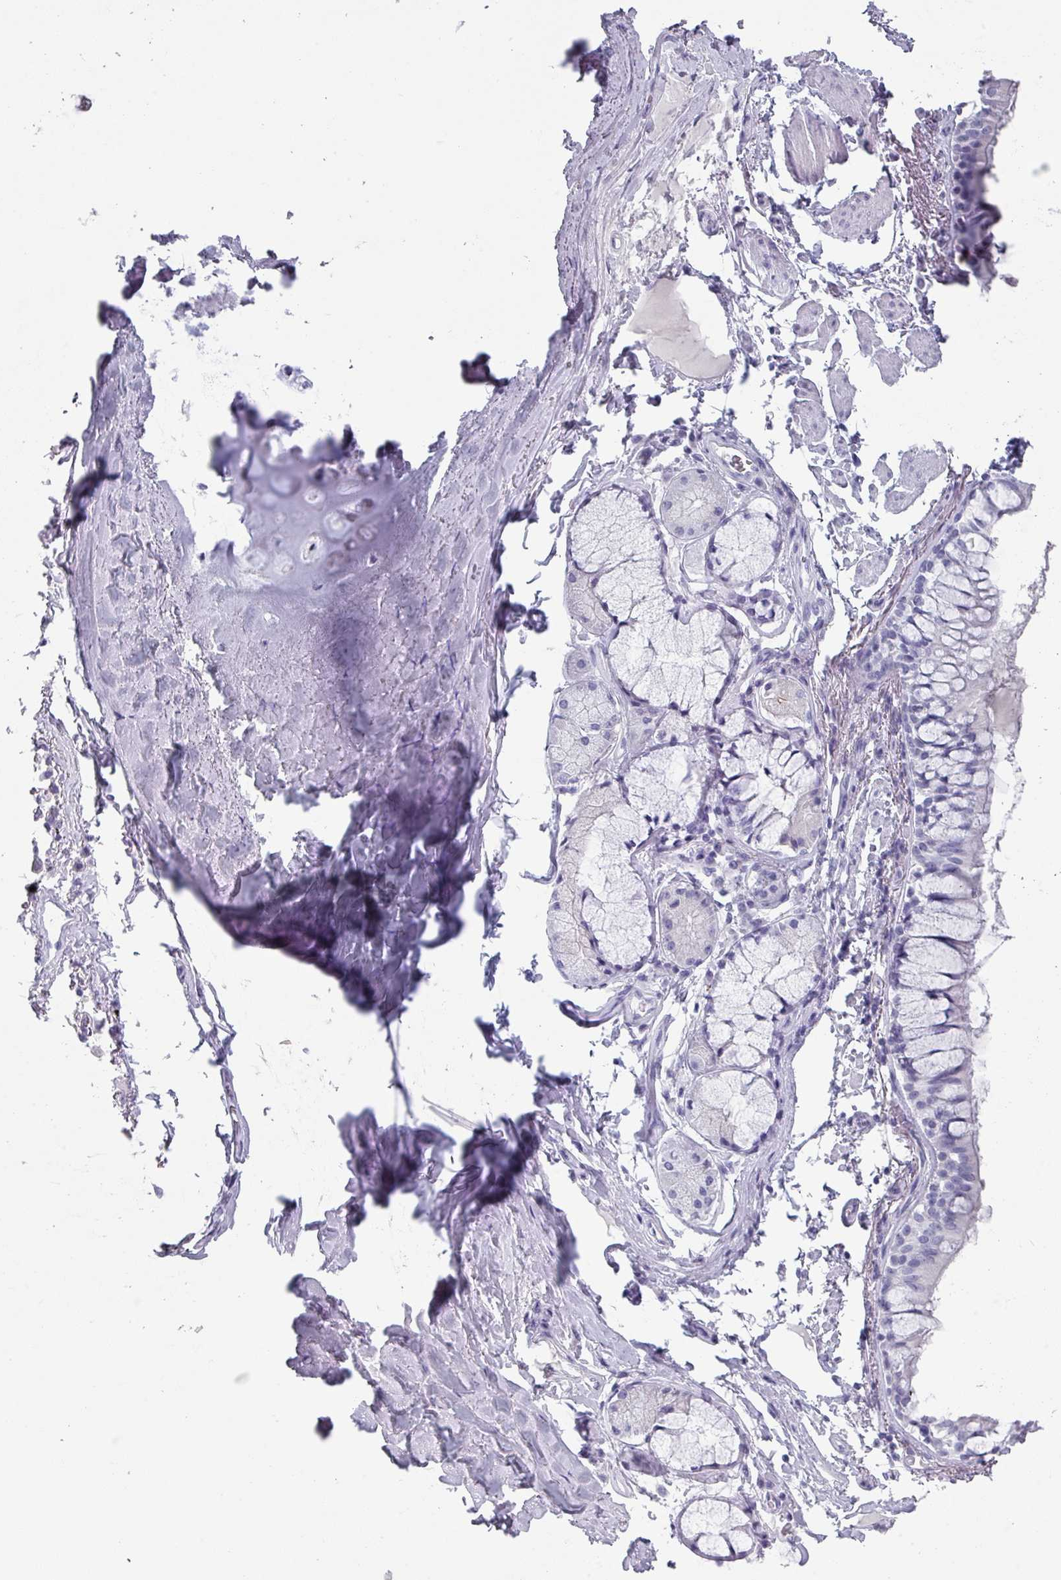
{"staining": {"intensity": "negative", "quantity": "none", "location": "none"}, "tissue": "bronchus", "cell_type": "Respiratory epithelial cells", "image_type": "normal", "snomed": [{"axis": "morphology", "description": "Normal tissue, NOS"}, {"axis": "topography", "description": "Bronchus"}], "caption": "A high-resolution photomicrograph shows immunohistochemistry staining of benign bronchus, which demonstrates no significant expression in respiratory epithelial cells.", "gene": "SLC35G2", "patient": {"sex": "male", "age": 70}}